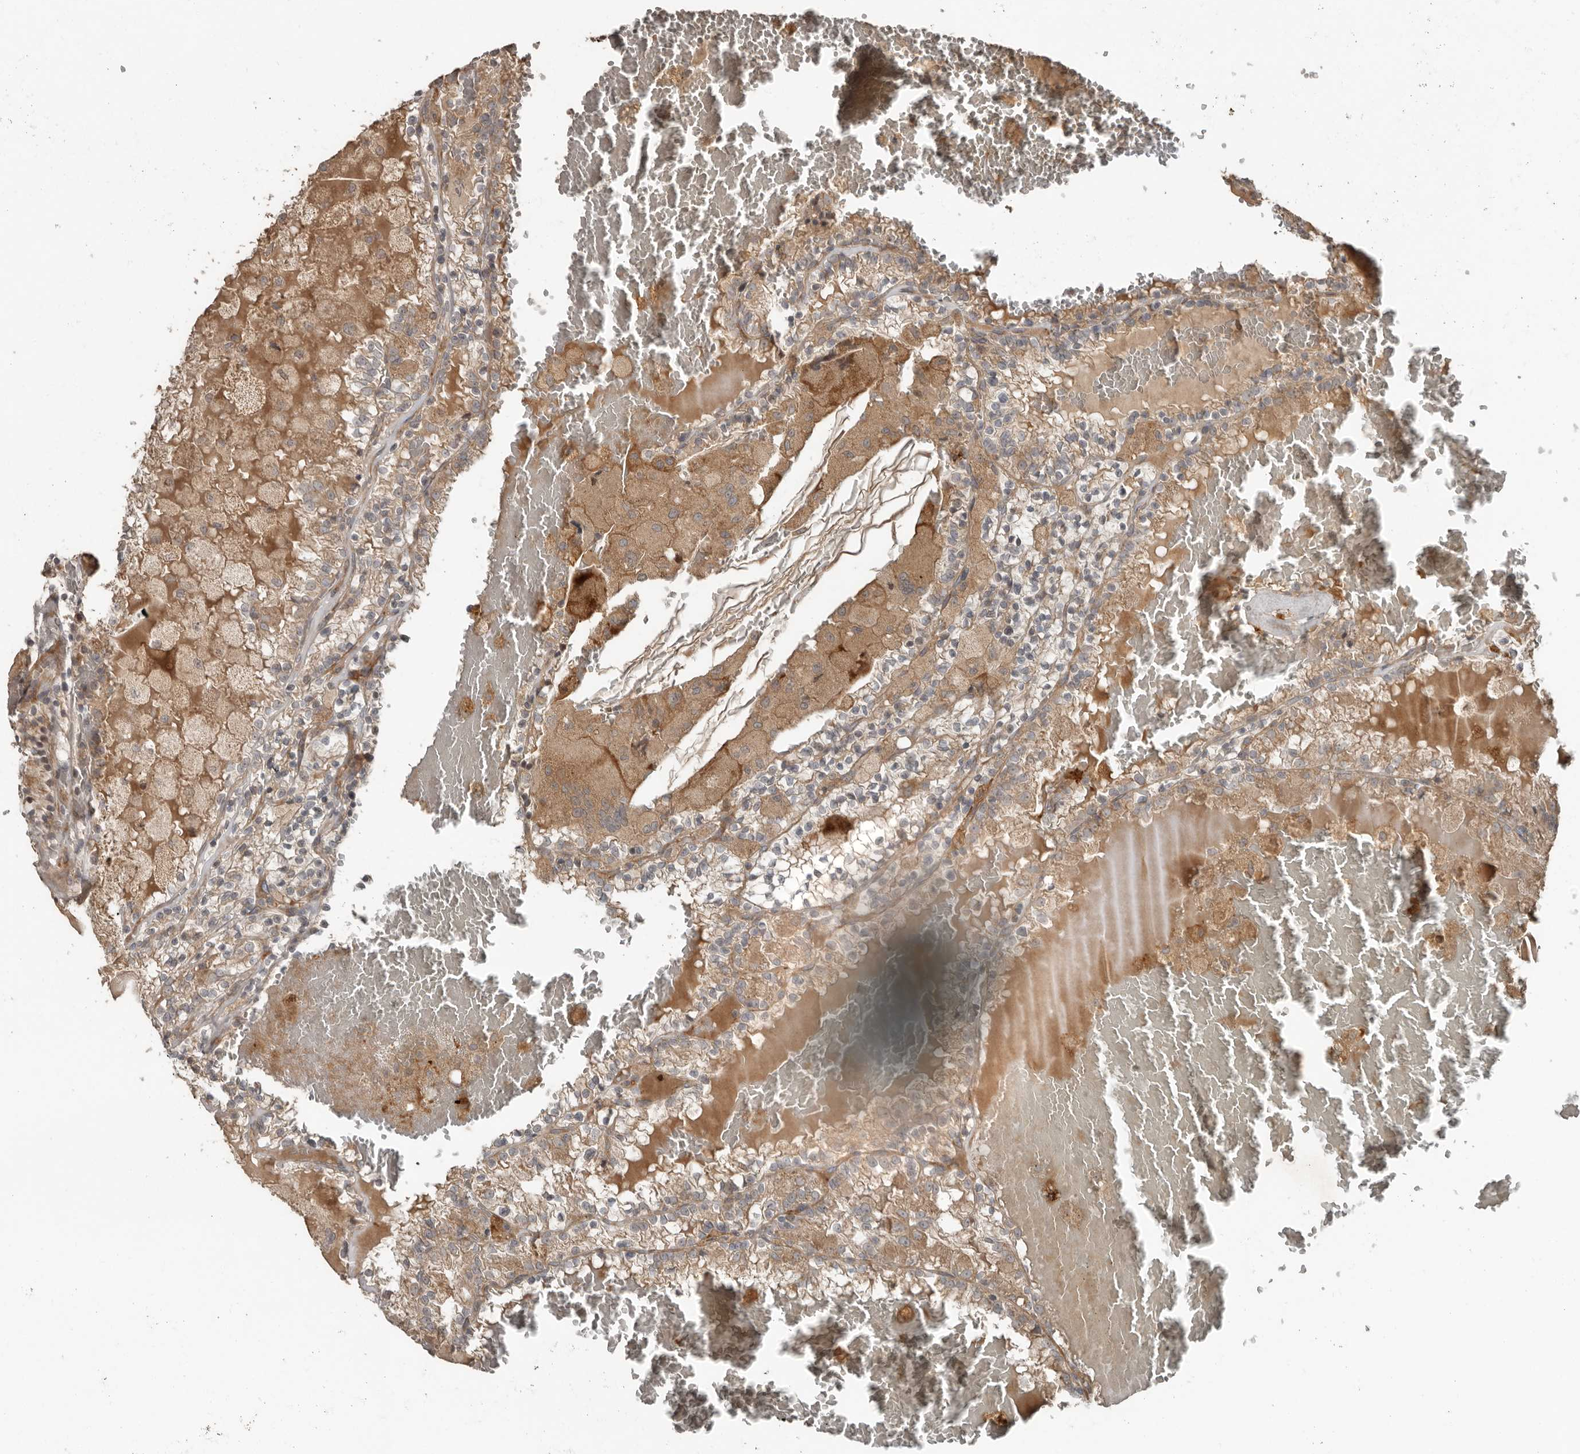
{"staining": {"intensity": "moderate", "quantity": ">75%", "location": "cytoplasmic/membranous"}, "tissue": "renal cancer", "cell_type": "Tumor cells", "image_type": "cancer", "snomed": [{"axis": "morphology", "description": "Adenocarcinoma, NOS"}, {"axis": "topography", "description": "Kidney"}], "caption": "A medium amount of moderate cytoplasmic/membranous positivity is seen in approximately >75% of tumor cells in renal adenocarcinoma tissue. Using DAB (3,3'-diaminobenzidine) (brown) and hematoxylin (blue) stains, captured at high magnification using brightfield microscopy.", "gene": "SLC6A7", "patient": {"sex": "female", "age": 56}}